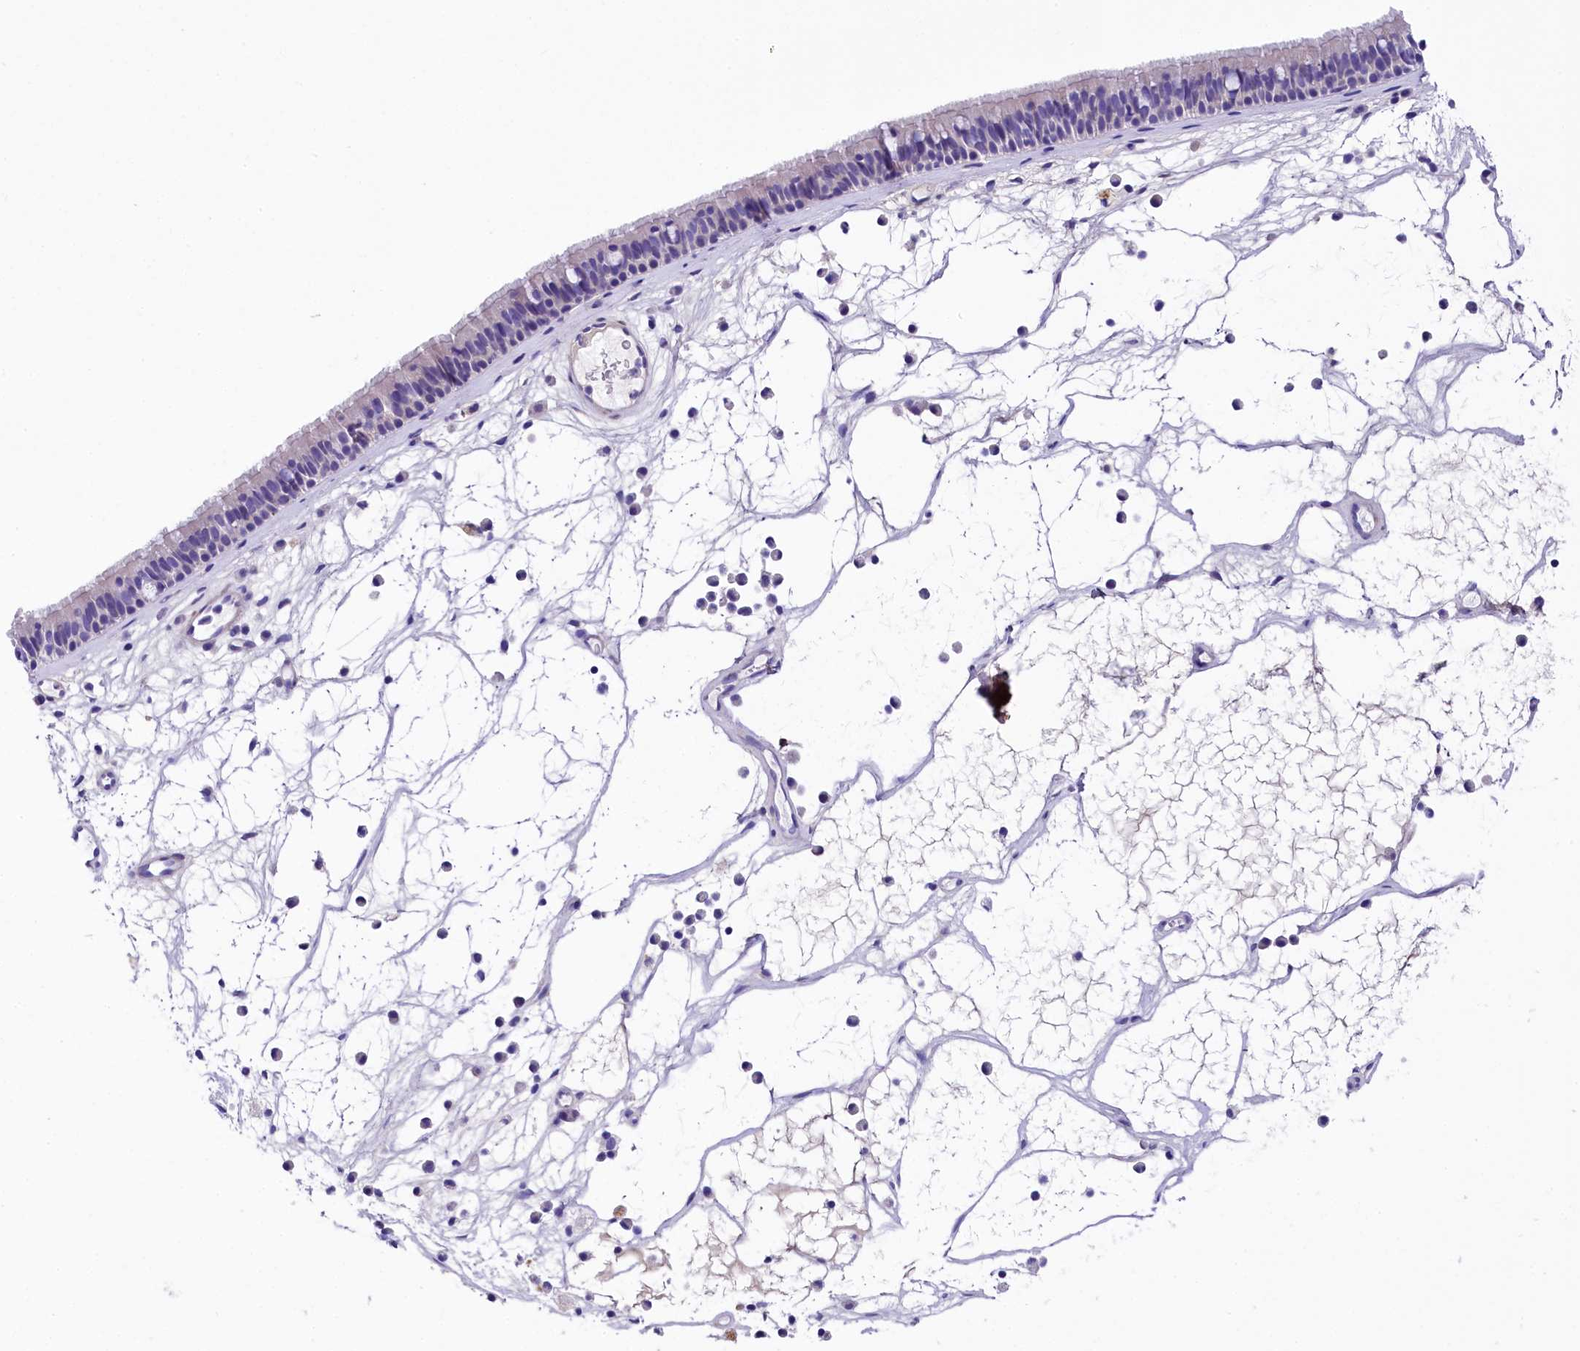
{"staining": {"intensity": "negative", "quantity": "none", "location": "none"}, "tissue": "nasopharynx", "cell_type": "Respiratory epithelial cells", "image_type": "normal", "snomed": [{"axis": "morphology", "description": "Normal tissue, NOS"}, {"axis": "morphology", "description": "Inflammation, NOS"}, {"axis": "morphology", "description": "Malignant melanoma, Metastatic site"}, {"axis": "topography", "description": "Nasopharynx"}], "caption": "The immunohistochemistry photomicrograph has no significant staining in respiratory epithelial cells of nasopharynx.", "gene": "SOD3", "patient": {"sex": "male", "age": 70}}